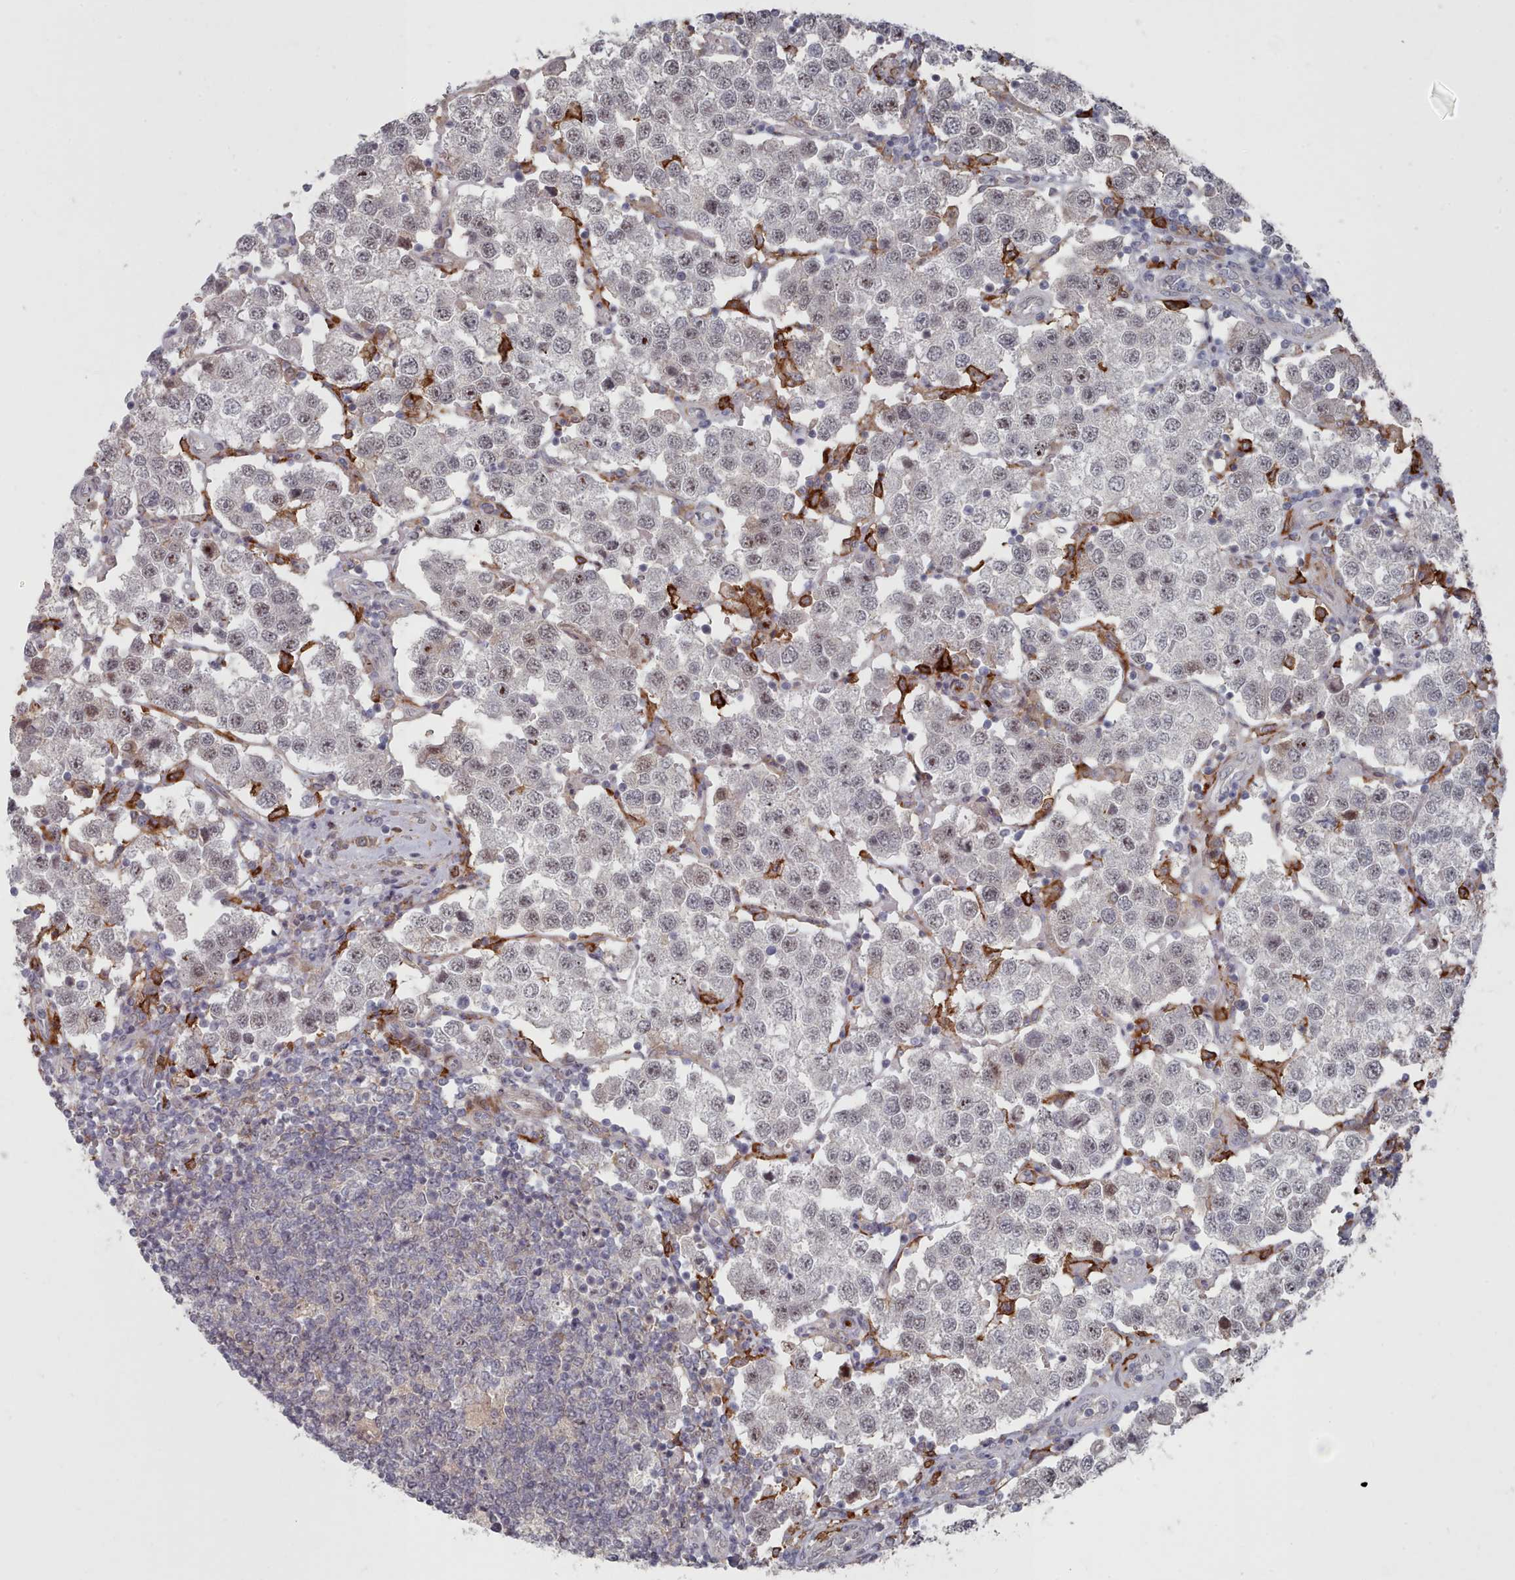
{"staining": {"intensity": "weak", "quantity": "<25%", "location": "nuclear"}, "tissue": "testis cancer", "cell_type": "Tumor cells", "image_type": "cancer", "snomed": [{"axis": "morphology", "description": "Seminoma, NOS"}, {"axis": "topography", "description": "Testis"}], "caption": "DAB immunohistochemical staining of testis seminoma exhibits no significant positivity in tumor cells. Nuclei are stained in blue.", "gene": "COL8A2", "patient": {"sex": "male", "age": 37}}